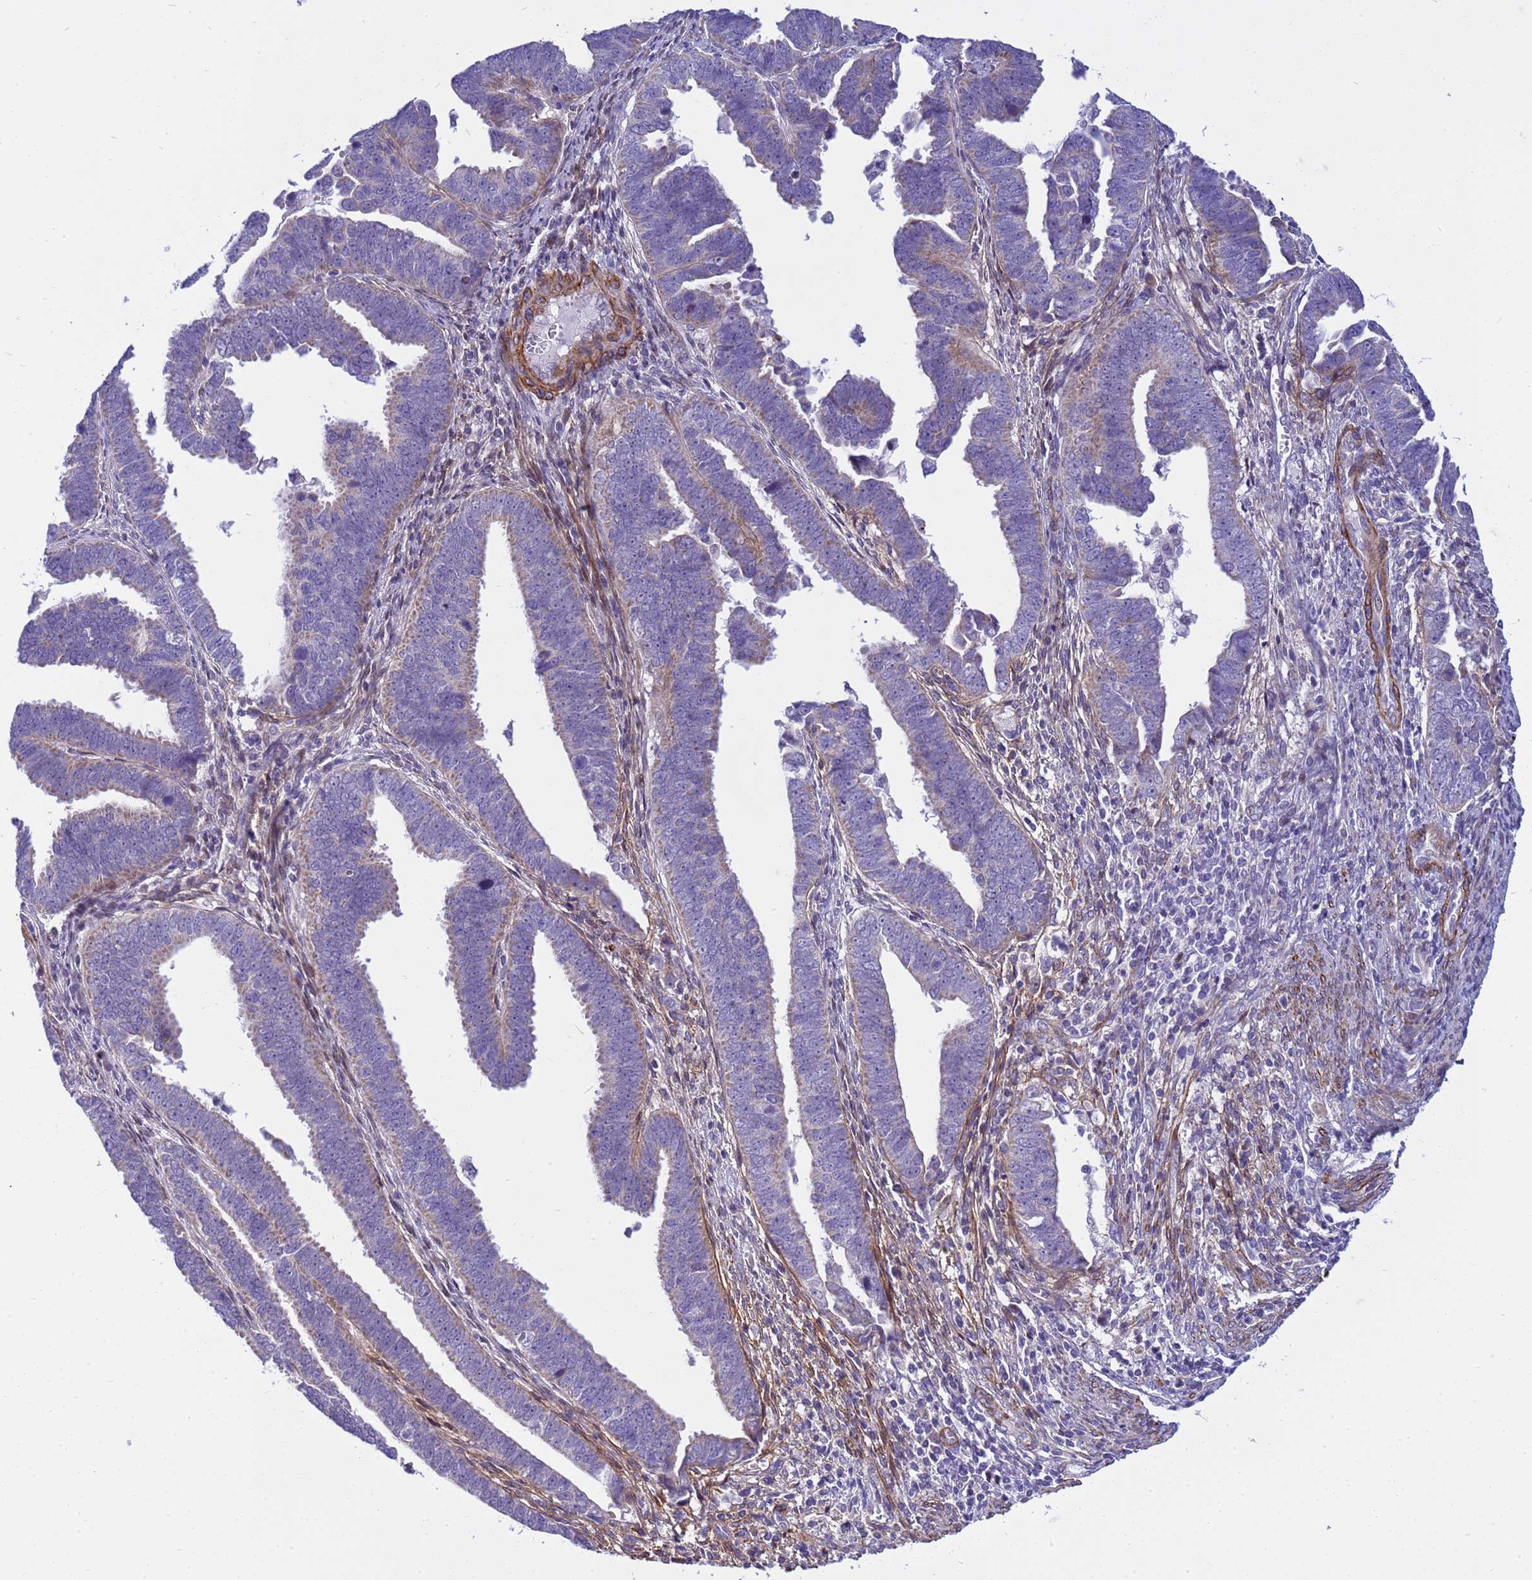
{"staining": {"intensity": "negative", "quantity": "none", "location": "none"}, "tissue": "endometrial cancer", "cell_type": "Tumor cells", "image_type": "cancer", "snomed": [{"axis": "morphology", "description": "Adenocarcinoma, NOS"}, {"axis": "topography", "description": "Endometrium"}], "caption": "Human endometrial cancer (adenocarcinoma) stained for a protein using immunohistochemistry shows no expression in tumor cells.", "gene": "P2RX7", "patient": {"sex": "female", "age": 75}}